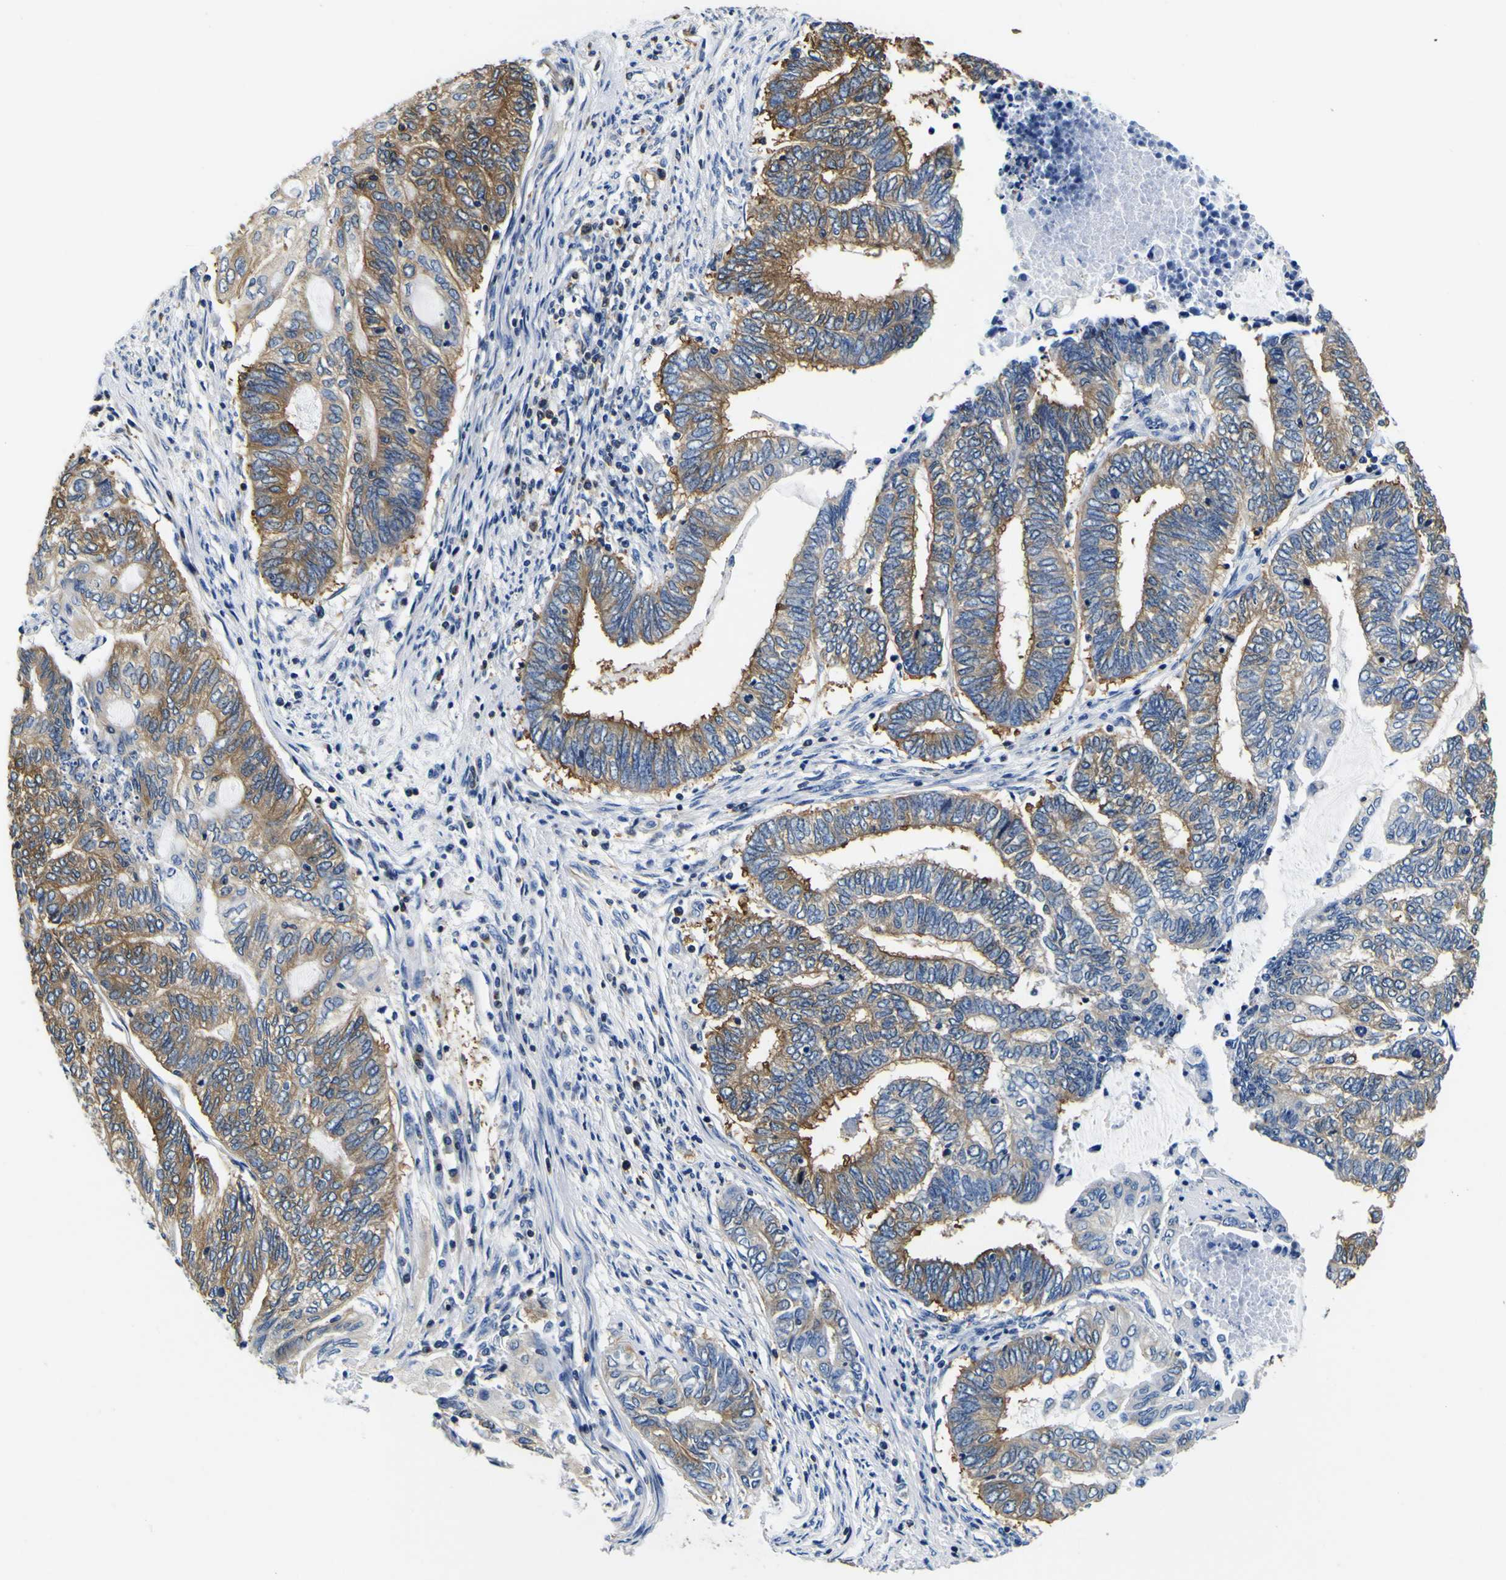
{"staining": {"intensity": "moderate", "quantity": ">75%", "location": "cytoplasmic/membranous"}, "tissue": "endometrial cancer", "cell_type": "Tumor cells", "image_type": "cancer", "snomed": [{"axis": "morphology", "description": "Adenocarcinoma, NOS"}, {"axis": "topography", "description": "Uterus"}, {"axis": "topography", "description": "Endometrium"}], "caption": "Endometrial adenocarcinoma stained with a protein marker demonstrates moderate staining in tumor cells.", "gene": "TUBA1B", "patient": {"sex": "female", "age": 70}}